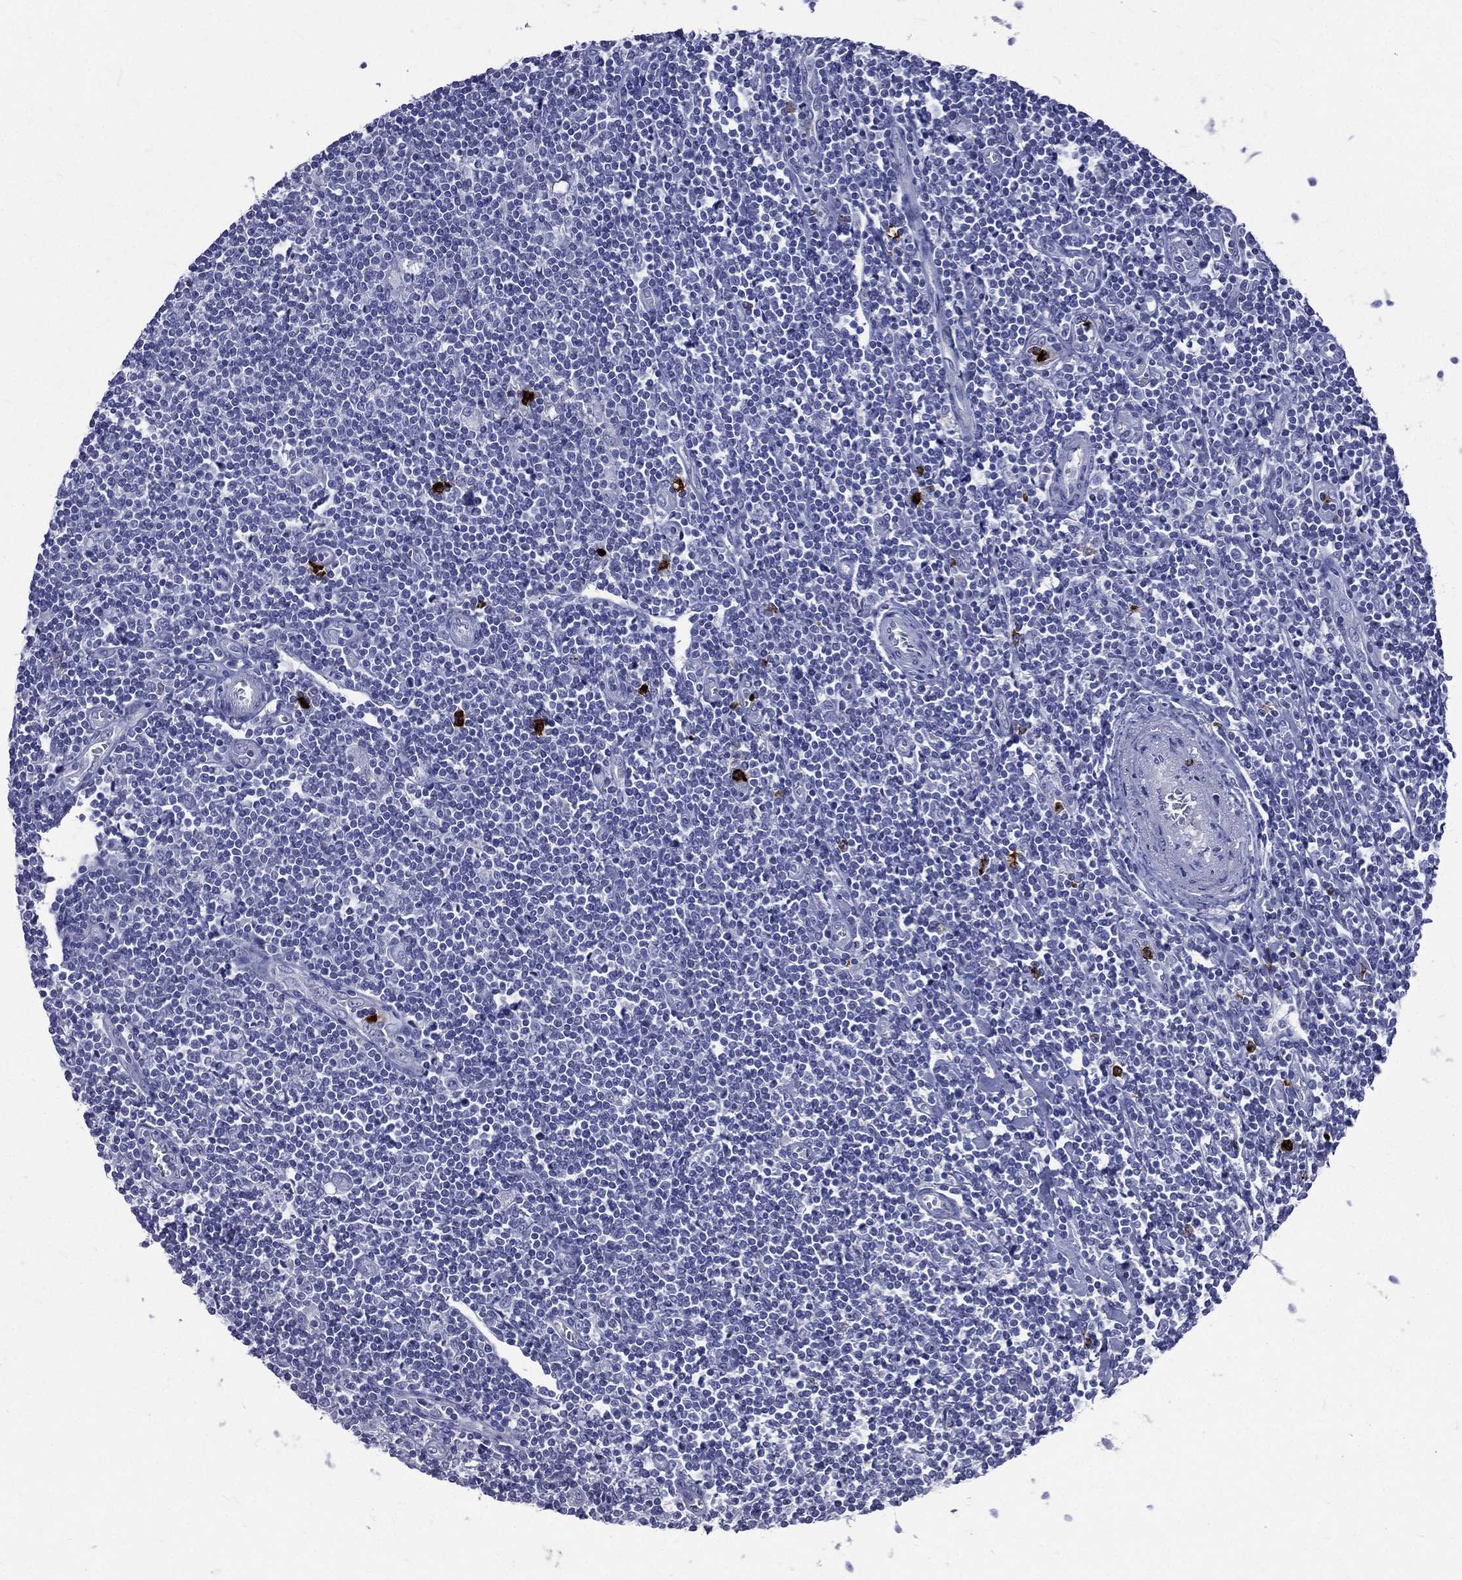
{"staining": {"intensity": "negative", "quantity": "none", "location": "none"}, "tissue": "lymphoma", "cell_type": "Tumor cells", "image_type": "cancer", "snomed": [{"axis": "morphology", "description": "Hodgkin's disease, NOS"}, {"axis": "topography", "description": "Lymph node"}], "caption": "The image exhibits no significant expression in tumor cells of Hodgkin's disease.", "gene": "ELANE", "patient": {"sex": "male", "age": 40}}